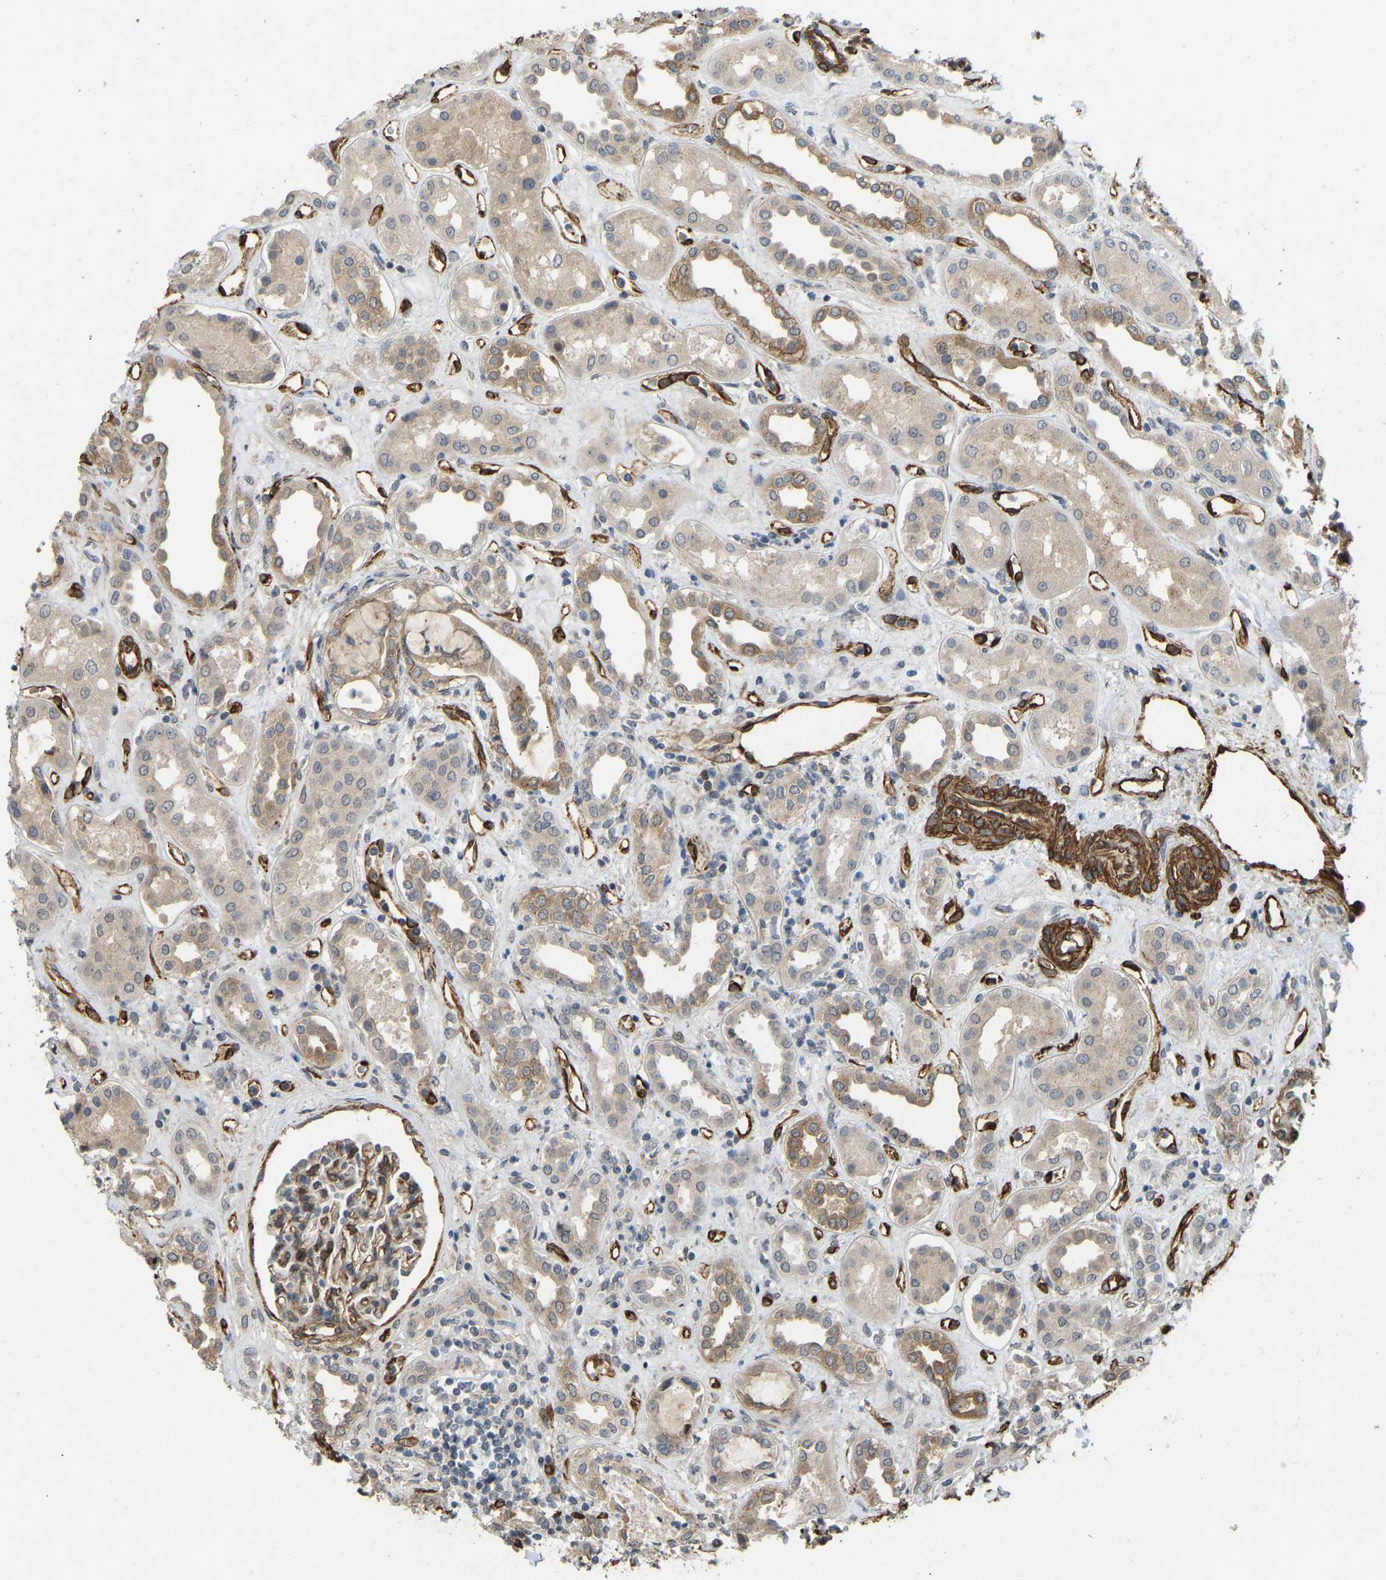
{"staining": {"intensity": "moderate", "quantity": "25%-75%", "location": "cytoplasmic/membranous"}, "tissue": "kidney", "cell_type": "Cells in glomeruli", "image_type": "normal", "snomed": [{"axis": "morphology", "description": "Normal tissue, NOS"}, {"axis": "topography", "description": "Kidney"}], "caption": "Human kidney stained with a brown dye demonstrates moderate cytoplasmic/membranous positive positivity in about 25%-75% of cells in glomeruli.", "gene": "NMB", "patient": {"sex": "male", "age": 59}}